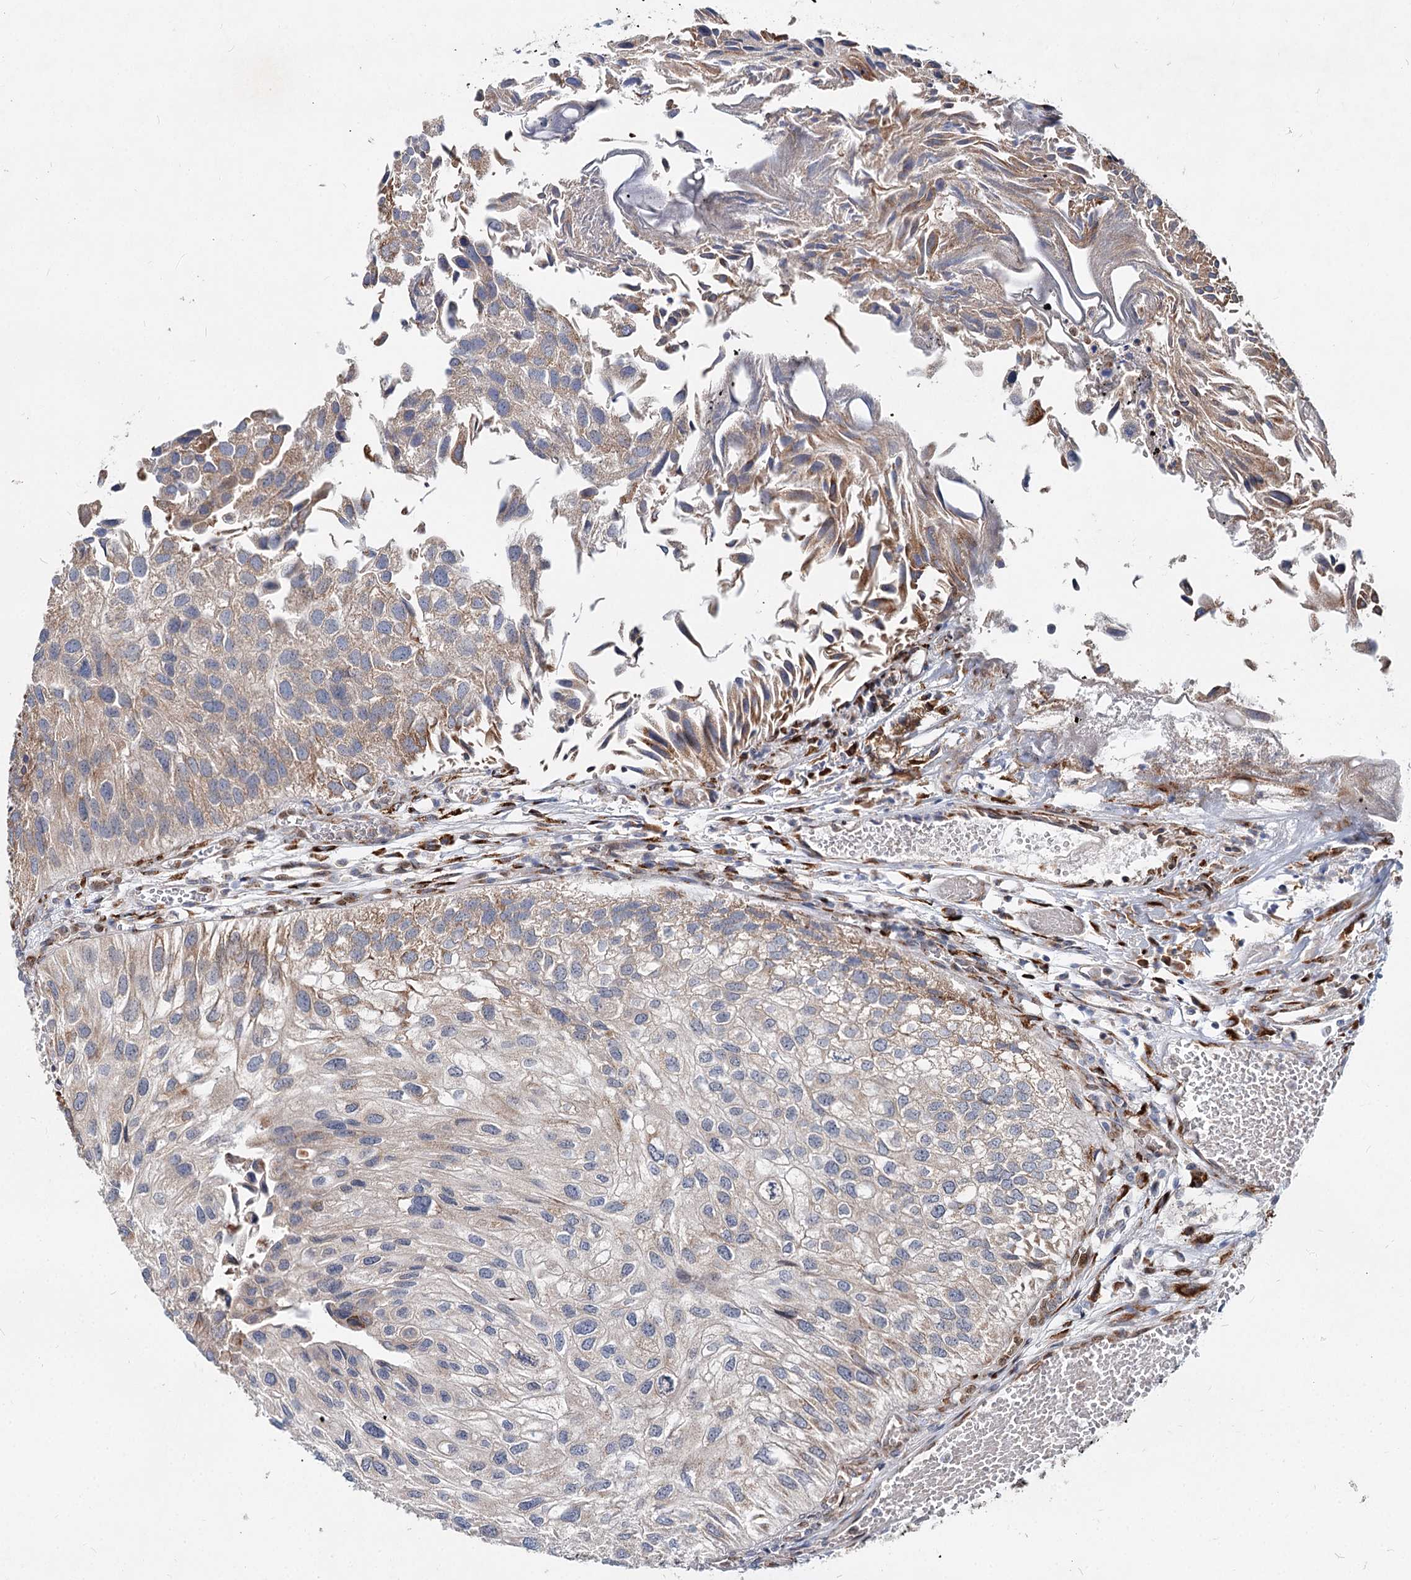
{"staining": {"intensity": "moderate", "quantity": "<25%", "location": "cytoplasmic/membranous"}, "tissue": "urothelial cancer", "cell_type": "Tumor cells", "image_type": "cancer", "snomed": [{"axis": "morphology", "description": "Urothelial carcinoma, Low grade"}, {"axis": "topography", "description": "Urinary bladder"}], "caption": "IHC image of neoplastic tissue: human urothelial cancer stained using immunohistochemistry (IHC) reveals low levels of moderate protein expression localized specifically in the cytoplasmic/membranous of tumor cells, appearing as a cytoplasmic/membranous brown color.", "gene": "SPART", "patient": {"sex": "female", "age": 89}}